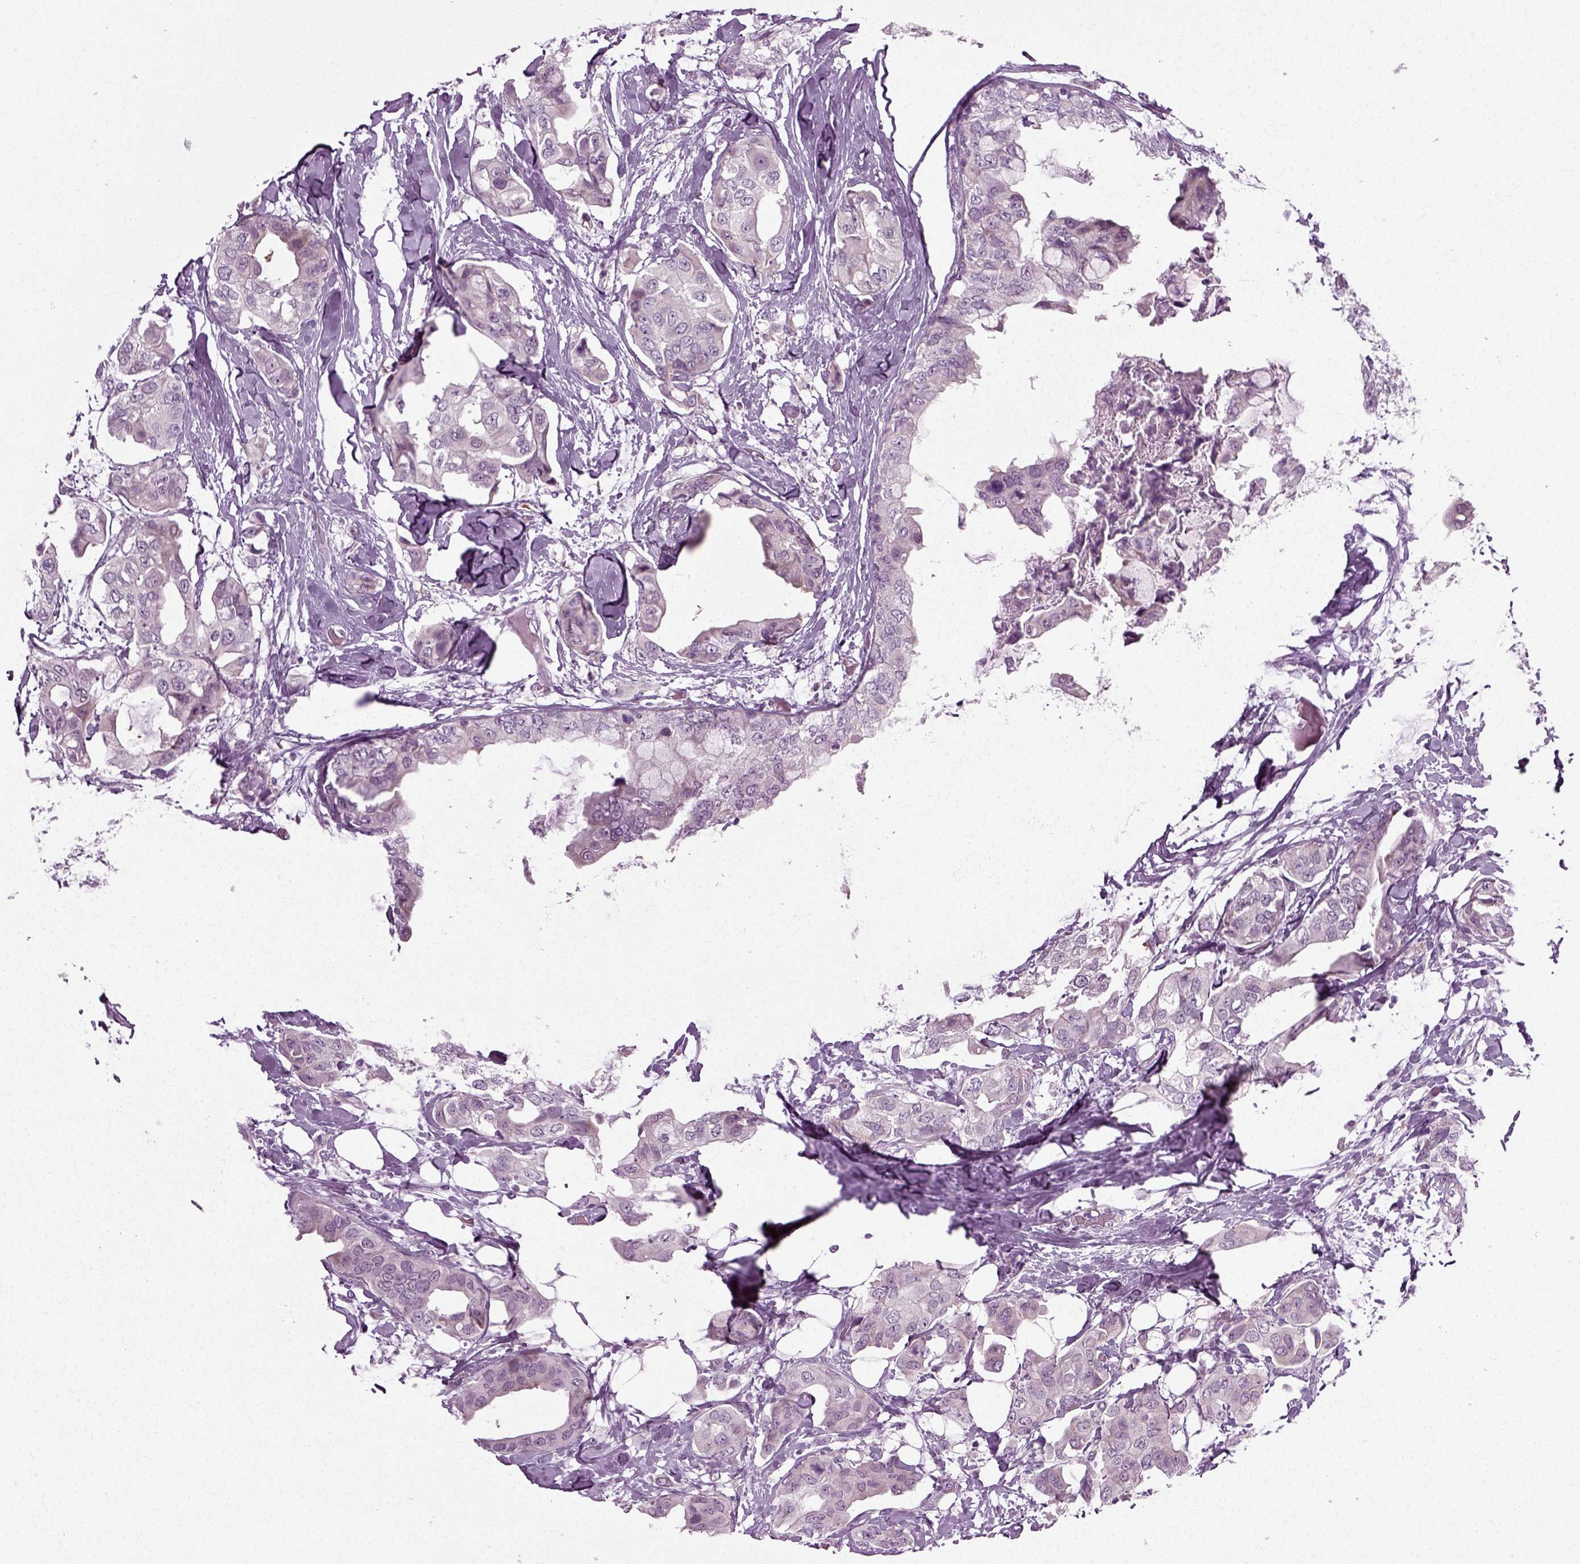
{"staining": {"intensity": "negative", "quantity": "none", "location": "none"}, "tissue": "breast cancer", "cell_type": "Tumor cells", "image_type": "cancer", "snomed": [{"axis": "morphology", "description": "Normal tissue, NOS"}, {"axis": "morphology", "description": "Duct carcinoma"}, {"axis": "topography", "description": "Breast"}], "caption": "High magnification brightfield microscopy of breast cancer stained with DAB (brown) and counterstained with hematoxylin (blue): tumor cells show no significant positivity. (Immunohistochemistry (ihc), brightfield microscopy, high magnification).", "gene": "SCG5", "patient": {"sex": "female", "age": 40}}